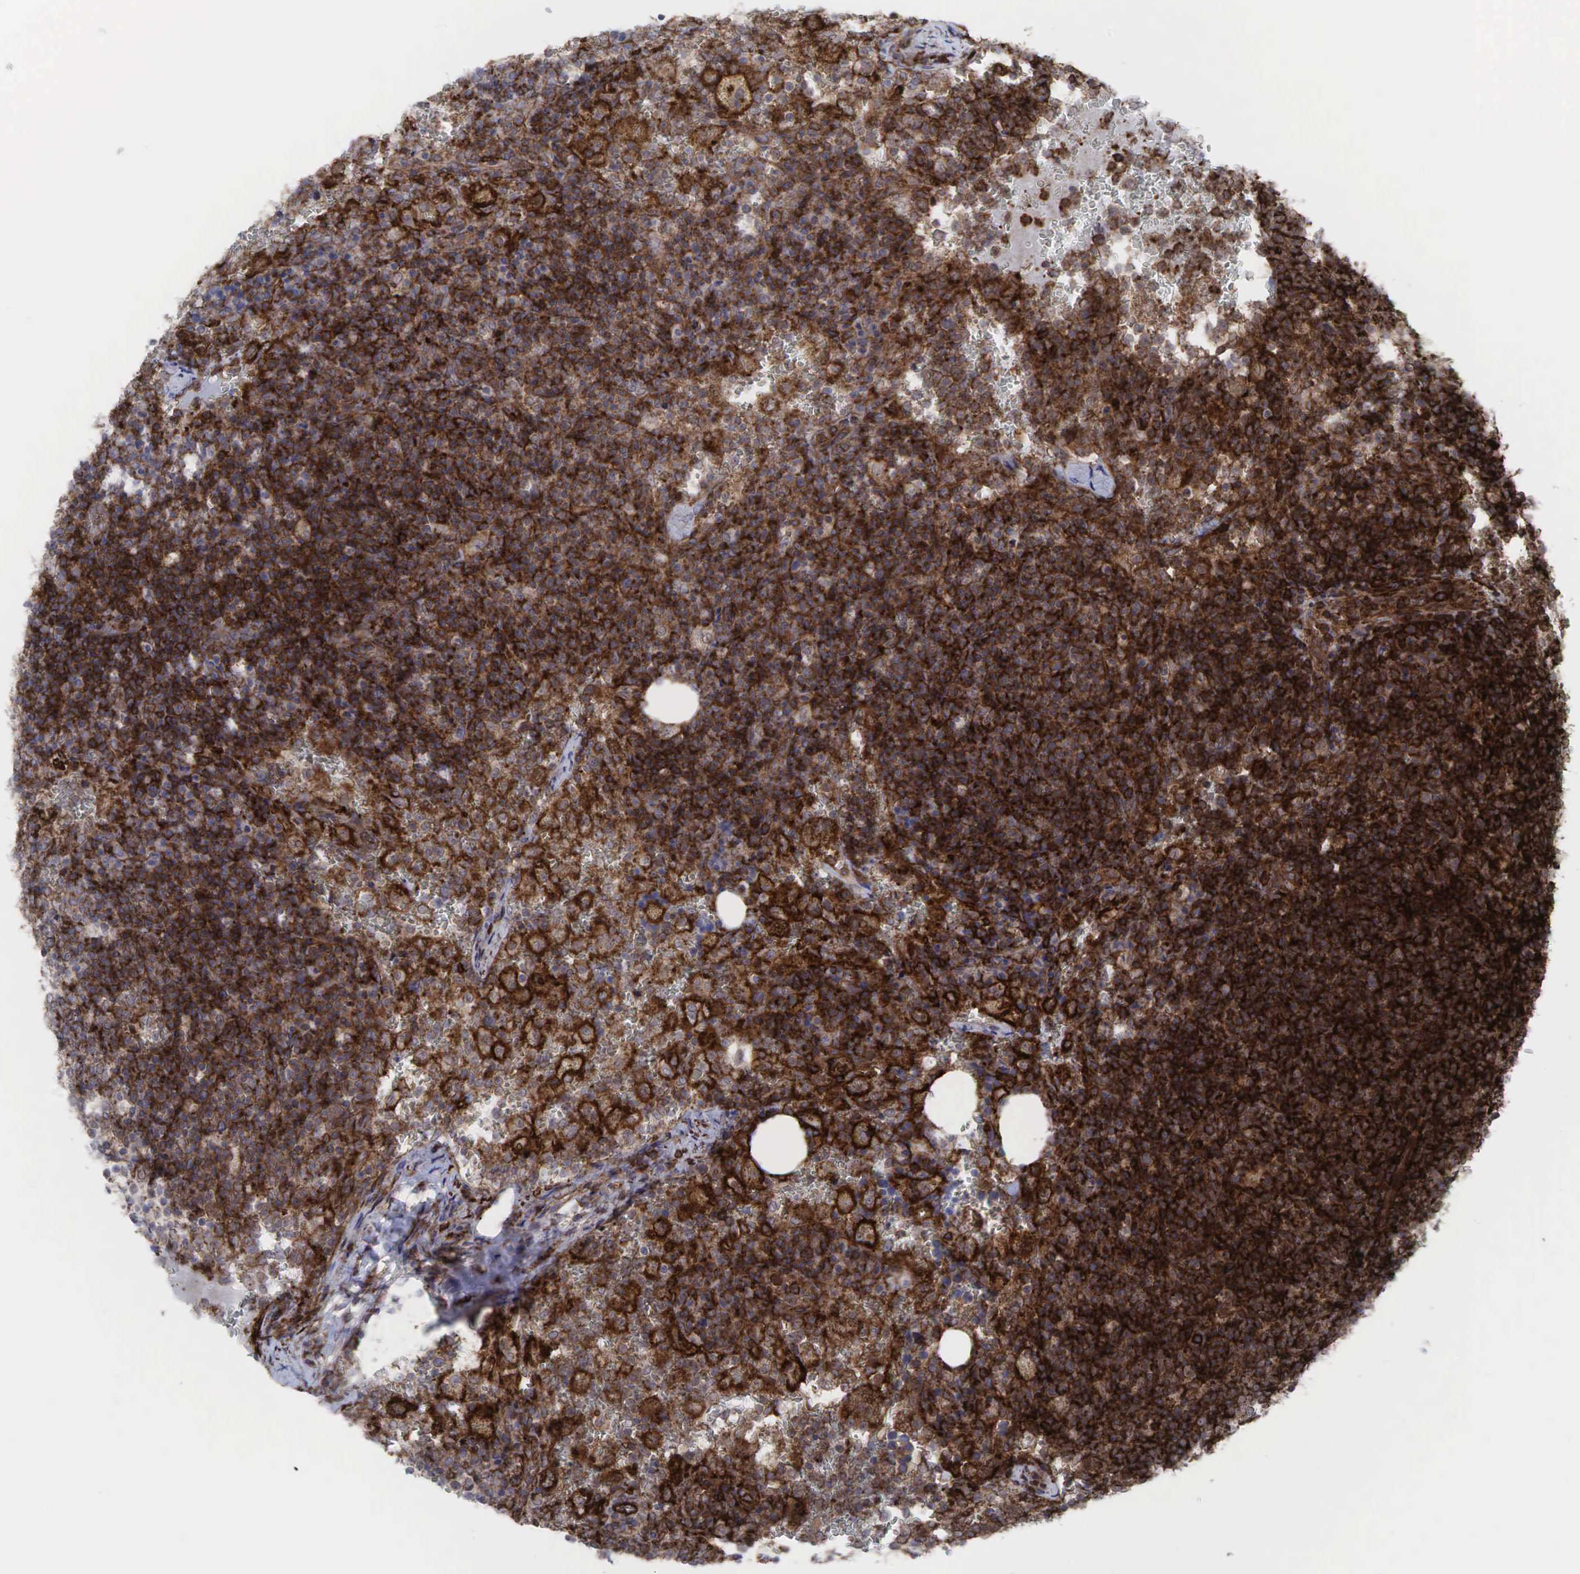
{"staining": {"intensity": "strong", "quantity": ">75%", "location": "cytoplasmic/membranous"}, "tissue": "lymphoma", "cell_type": "Tumor cells", "image_type": "cancer", "snomed": [{"axis": "morphology", "description": "Malignant lymphoma, non-Hodgkin's type, High grade"}, {"axis": "topography", "description": "Lymph node"}], "caption": "High-grade malignant lymphoma, non-Hodgkin's type tissue exhibits strong cytoplasmic/membranous positivity in about >75% of tumor cells Immunohistochemistry stains the protein of interest in brown and the nuclei are stained blue.", "gene": "GPRASP1", "patient": {"sex": "female", "age": 76}}